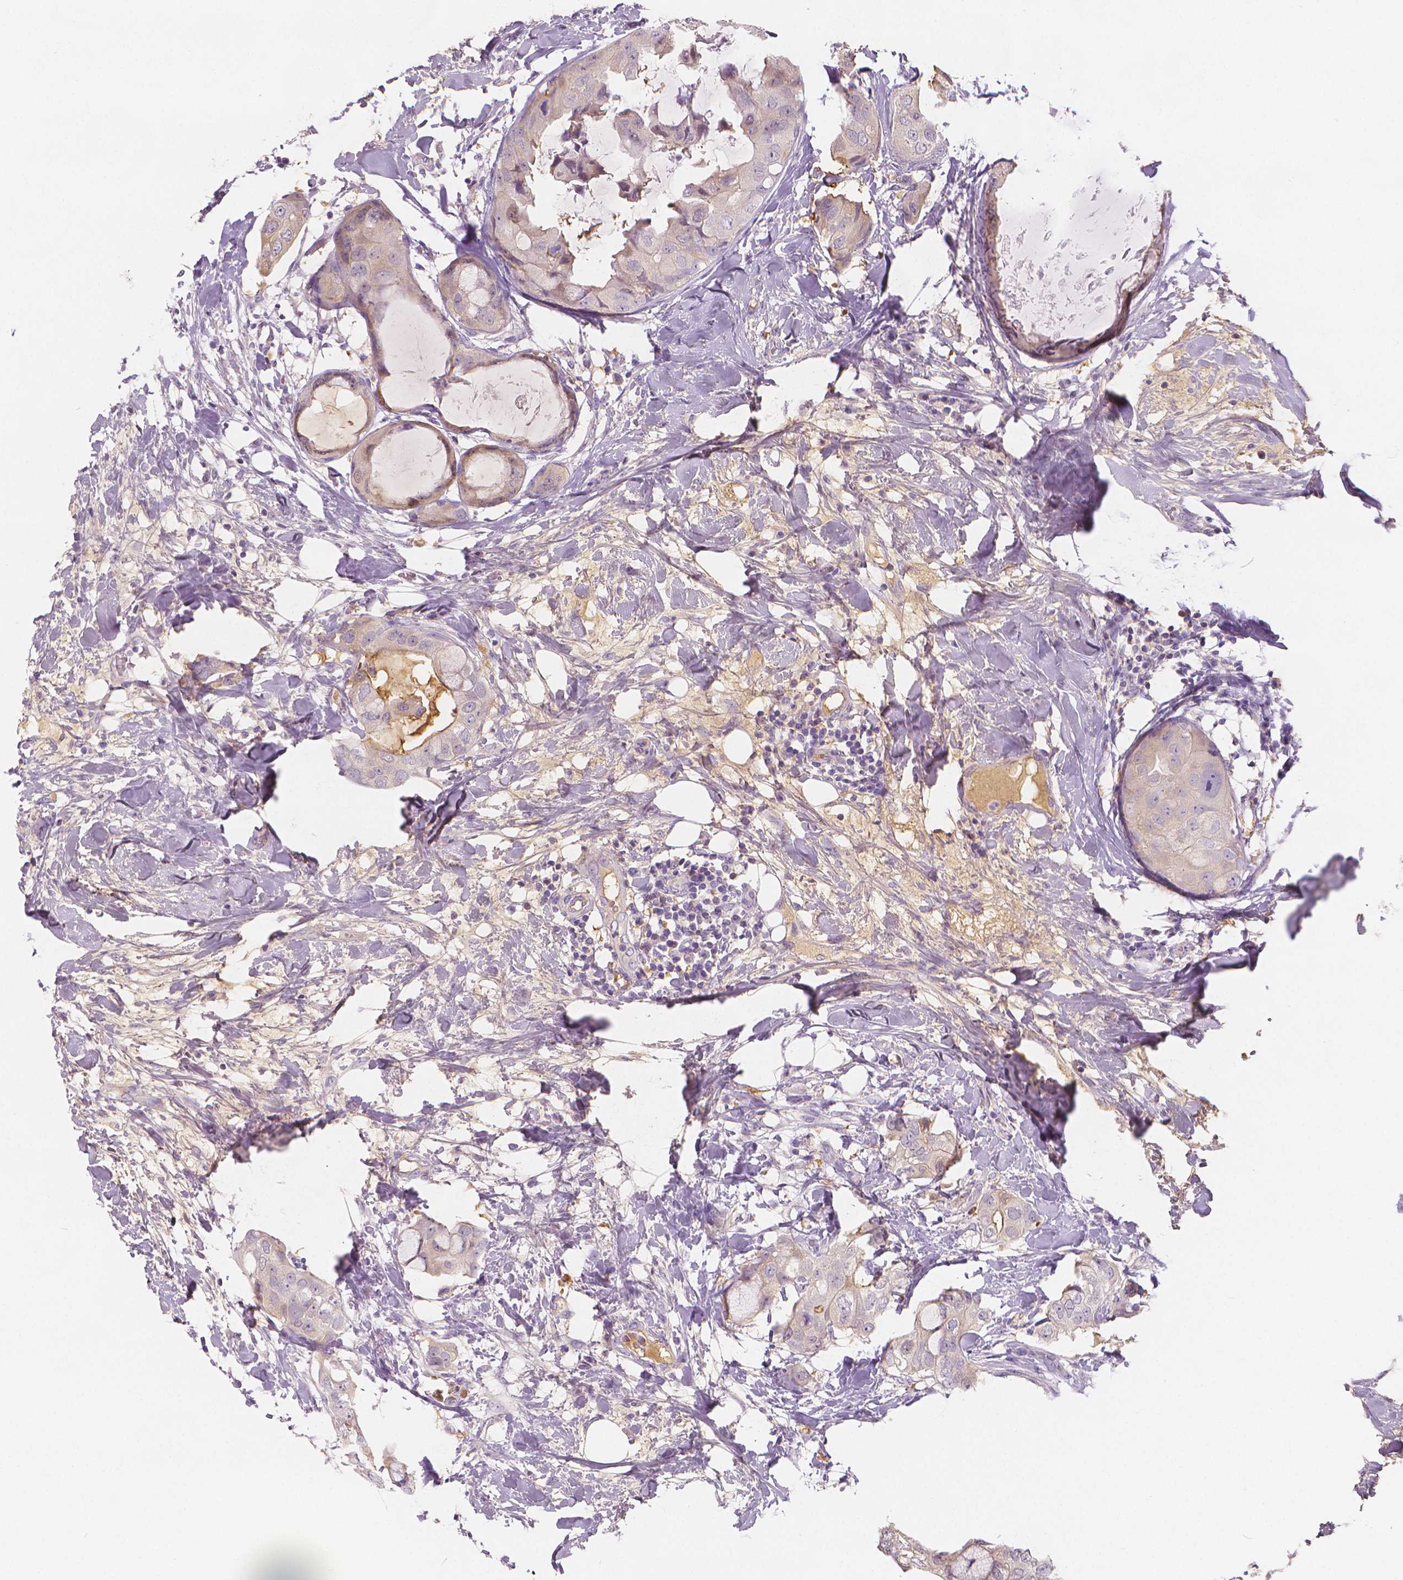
{"staining": {"intensity": "weak", "quantity": "<25%", "location": "cytoplasmic/membranous"}, "tissue": "breast cancer", "cell_type": "Tumor cells", "image_type": "cancer", "snomed": [{"axis": "morphology", "description": "Normal tissue, NOS"}, {"axis": "morphology", "description": "Duct carcinoma"}, {"axis": "topography", "description": "Breast"}], "caption": "Protein analysis of breast invasive ductal carcinoma demonstrates no significant staining in tumor cells.", "gene": "APOA4", "patient": {"sex": "female", "age": 40}}